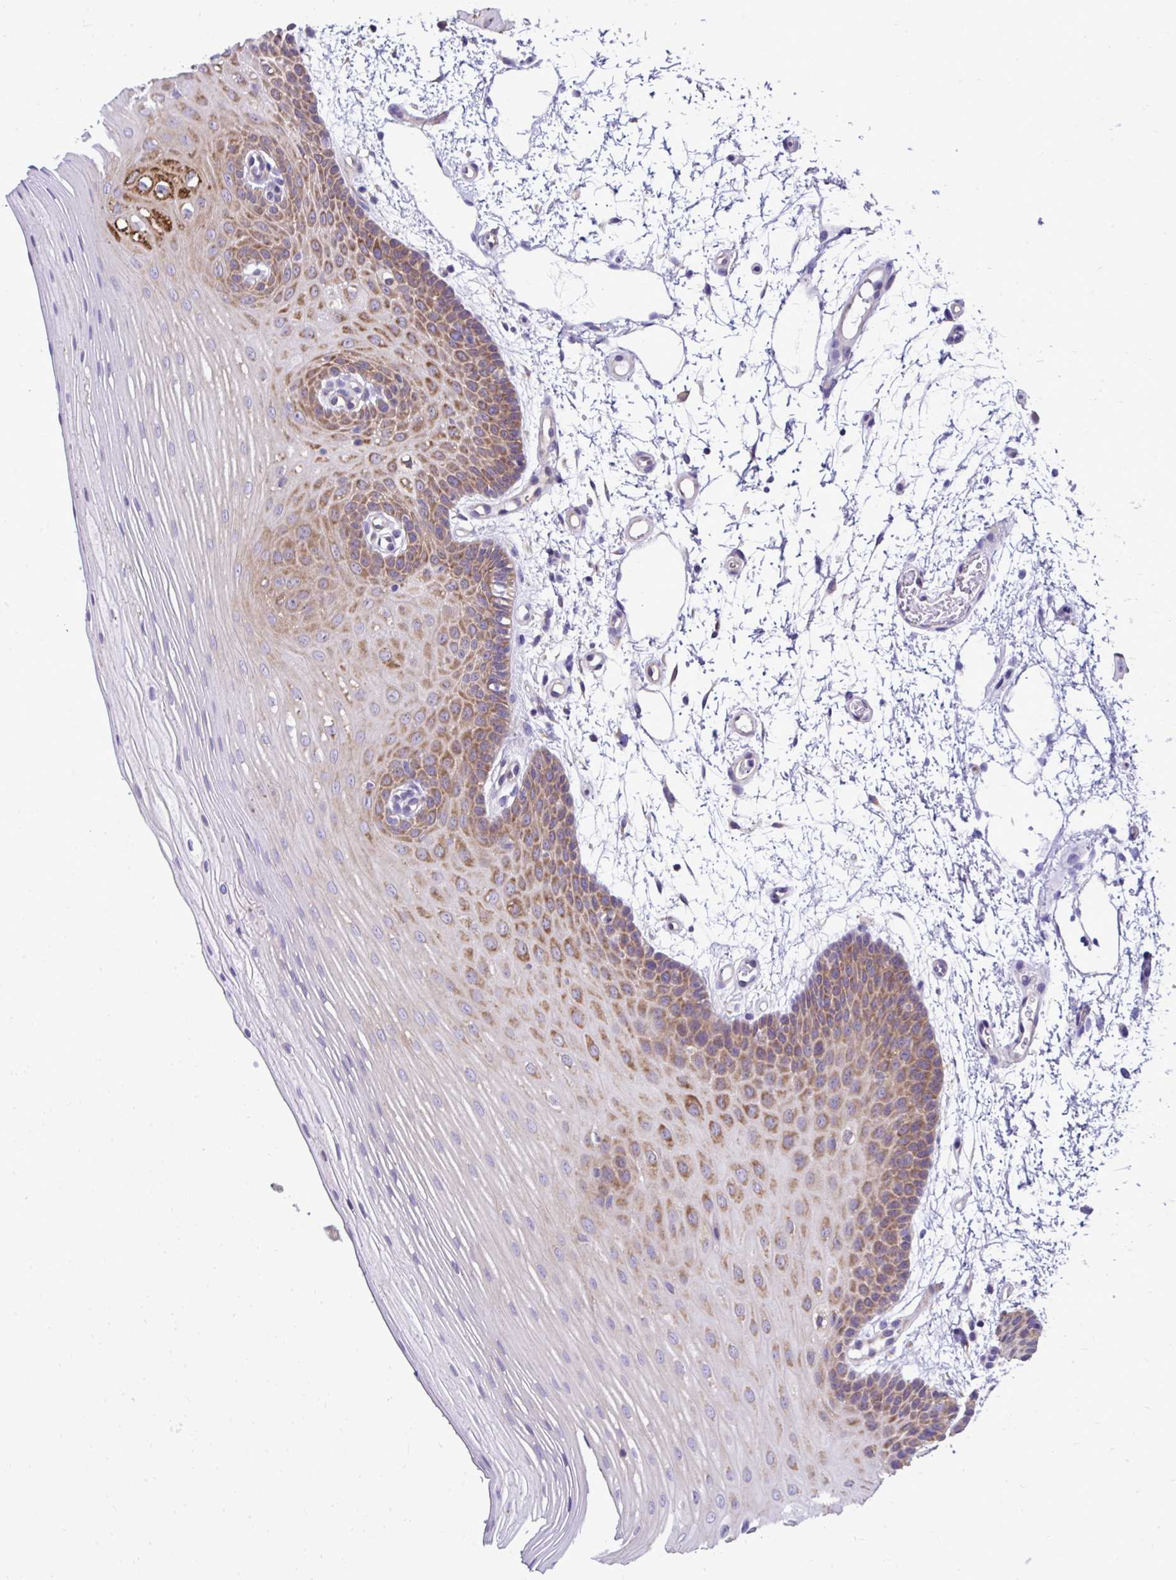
{"staining": {"intensity": "moderate", "quantity": "25%-75%", "location": "cytoplasmic/membranous"}, "tissue": "oral mucosa", "cell_type": "Squamous epithelial cells", "image_type": "normal", "snomed": [{"axis": "morphology", "description": "Normal tissue, NOS"}, {"axis": "topography", "description": "Oral tissue"}], "caption": "IHC of unremarkable human oral mucosa demonstrates medium levels of moderate cytoplasmic/membranous expression in approximately 25%-75% of squamous epithelial cells. The staining is performed using DAB brown chromogen to label protein expression. The nuclei are counter-stained blue using hematoxylin.", "gene": "RPL7", "patient": {"sex": "female", "age": 81}}